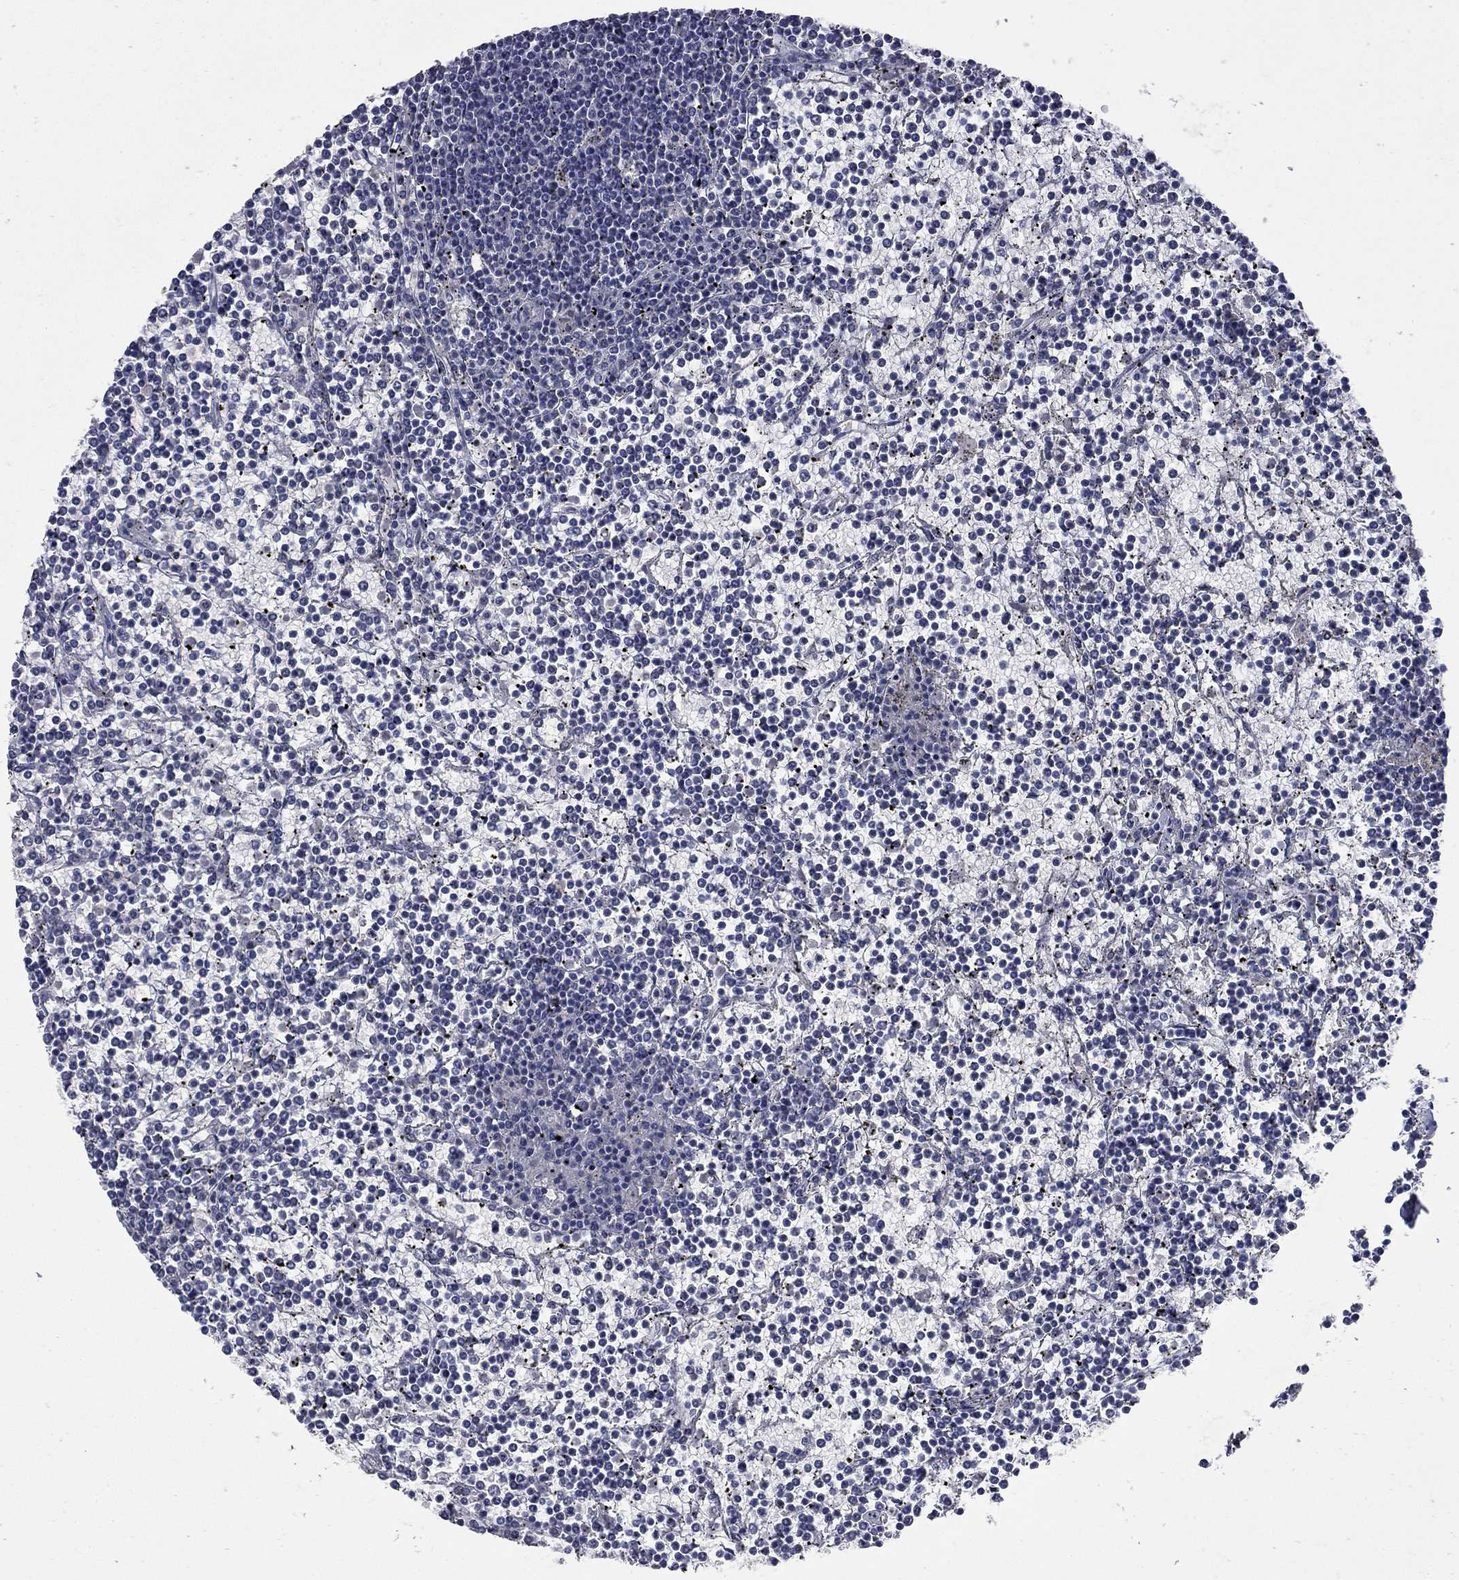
{"staining": {"intensity": "negative", "quantity": "none", "location": "none"}, "tissue": "lymphoma", "cell_type": "Tumor cells", "image_type": "cancer", "snomed": [{"axis": "morphology", "description": "Malignant lymphoma, non-Hodgkin's type, Low grade"}, {"axis": "topography", "description": "Spleen"}], "caption": "IHC micrograph of lymphoma stained for a protein (brown), which reveals no staining in tumor cells.", "gene": "SLC51A", "patient": {"sex": "female", "age": 19}}